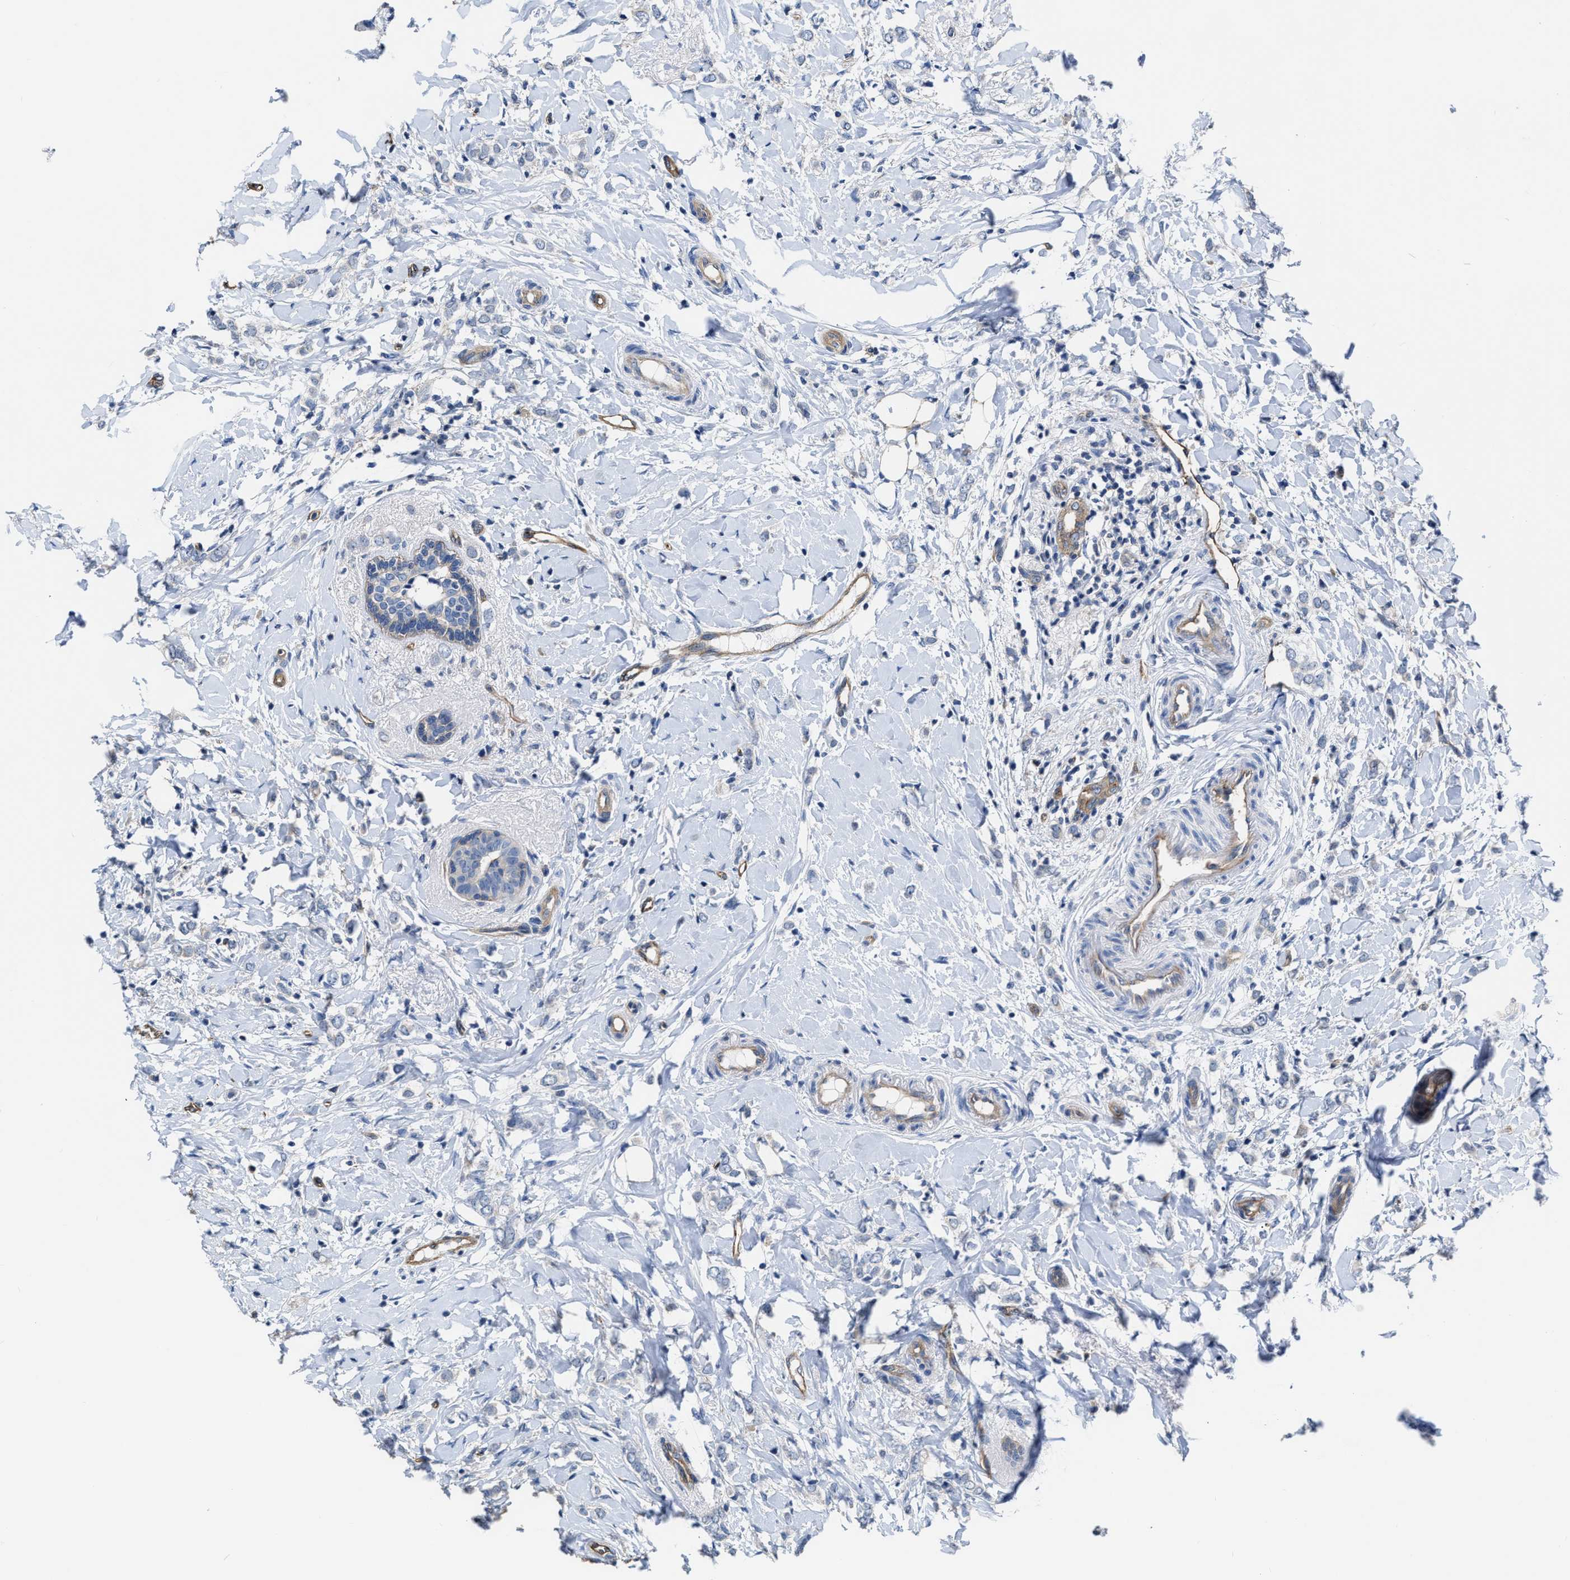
{"staining": {"intensity": "negative", "quantity": "none", "location": "none"}, "tissue": "breast cancer", "cell_type": "Tumor cells", "image_type": "cancer", "snomed": [{"axis": "morphology", "description": "Normal tissue, NOS"}, {"axis": "morphology", "description": "Lobular carcinoma"}, {"axis": "topography", "description": "Breast"}], "caption": "DAB immunohistochemical staining of breast cancer shows no significant staining in tumor cells. (Stains: DAB (3,3'-diaminobenzidine) immunohistochemistry (IHC) with hematoxylin counter stain, Microscopy: brightfield microscopy at high magnification).", "gene": "C22orf42", "patient": {"sex": "female", "age": 47}}